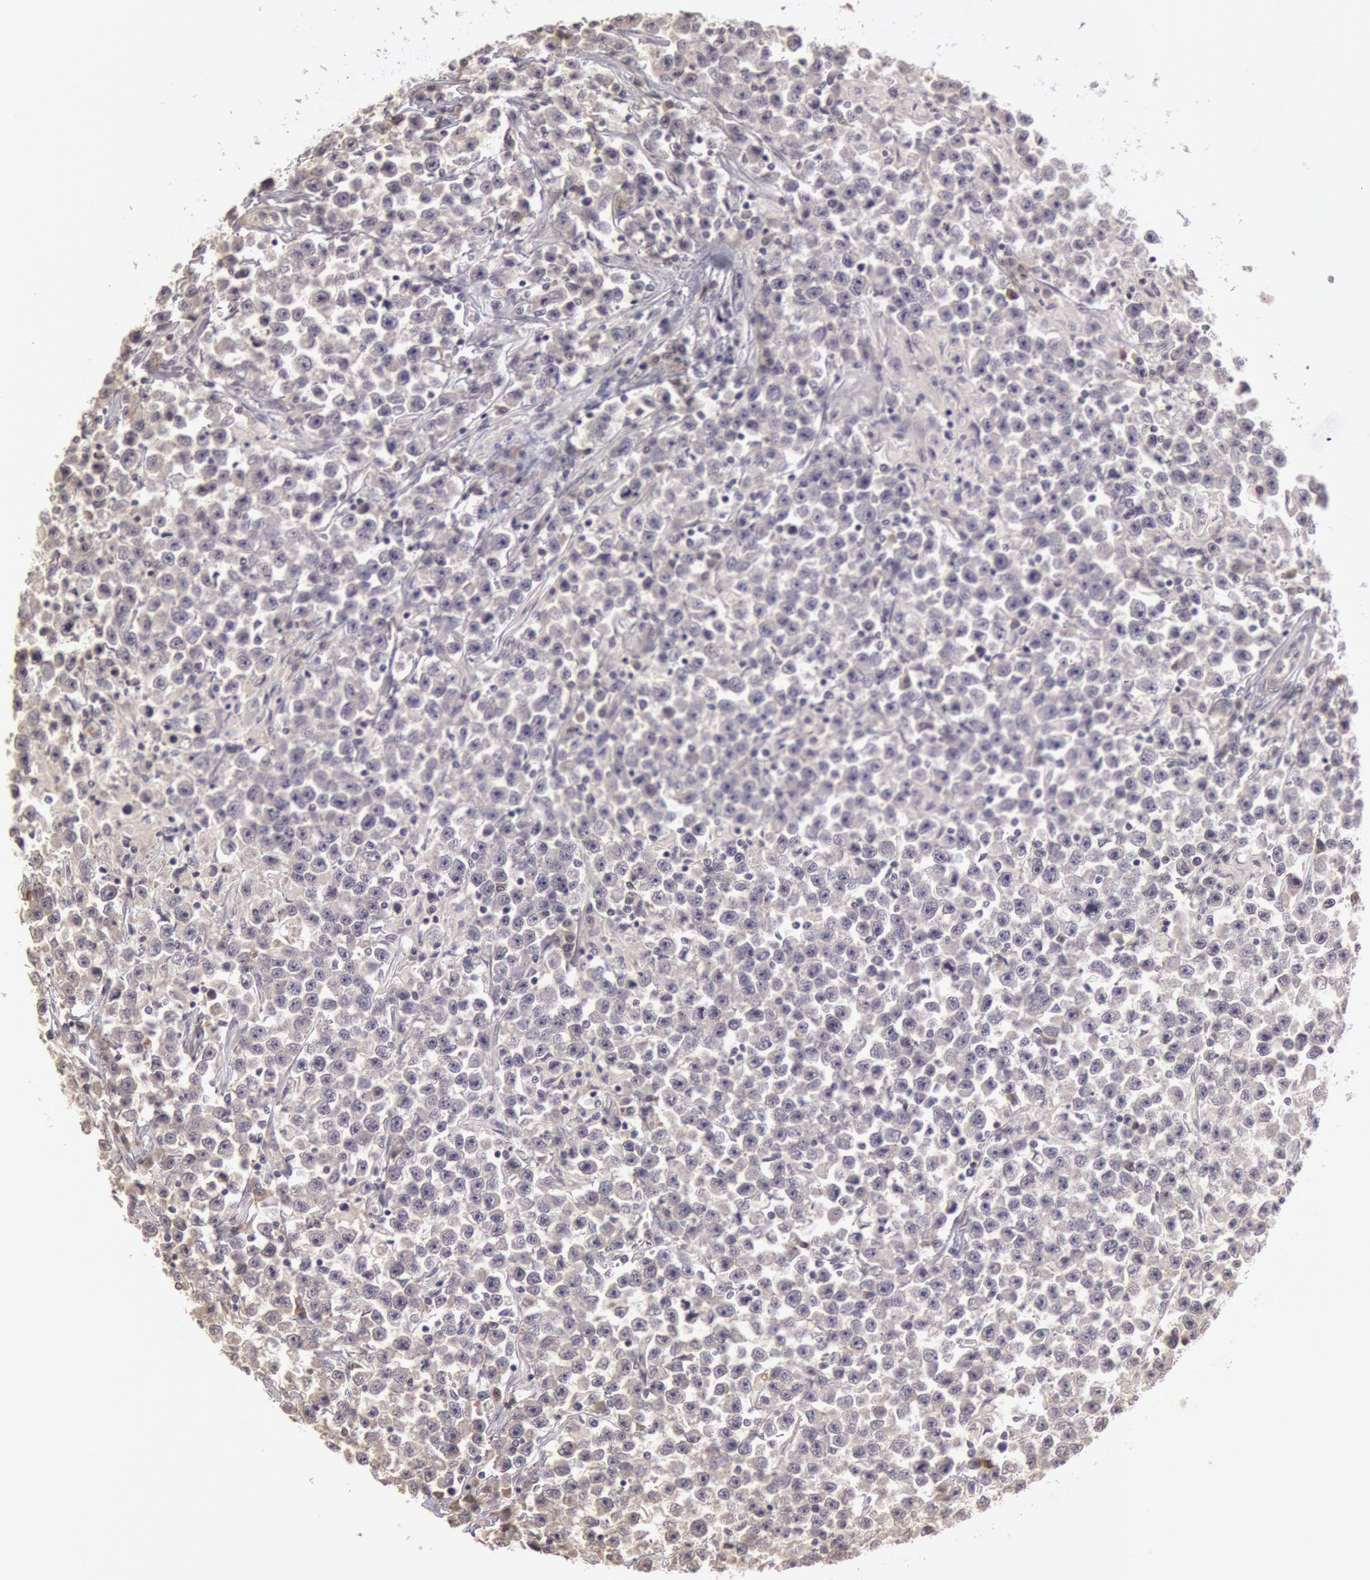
{"staining": {"intensity": "negative", "quantity": "none", "location": "none"}, "tissue": "testis cancer", "cell_type": "Tumor cells", "image_type": "cancer", "snomed": [{"axis": "morphology", "description": "Seminoma, NOS"}, {"axis": "topography", "description": "Testis"}], "caption": "High magnification brightfield microscopy of testis cancer (seminoma) stained with DAB (brown) and counterstained with hematoxylin (blue): tumor cells show no significant positivity. (DAB immunohistochemistry (IHC) visualized using brightfield microscopy, high magnification).", "gene": "C1R", "patient": {"sex": "male", "age": 33}}